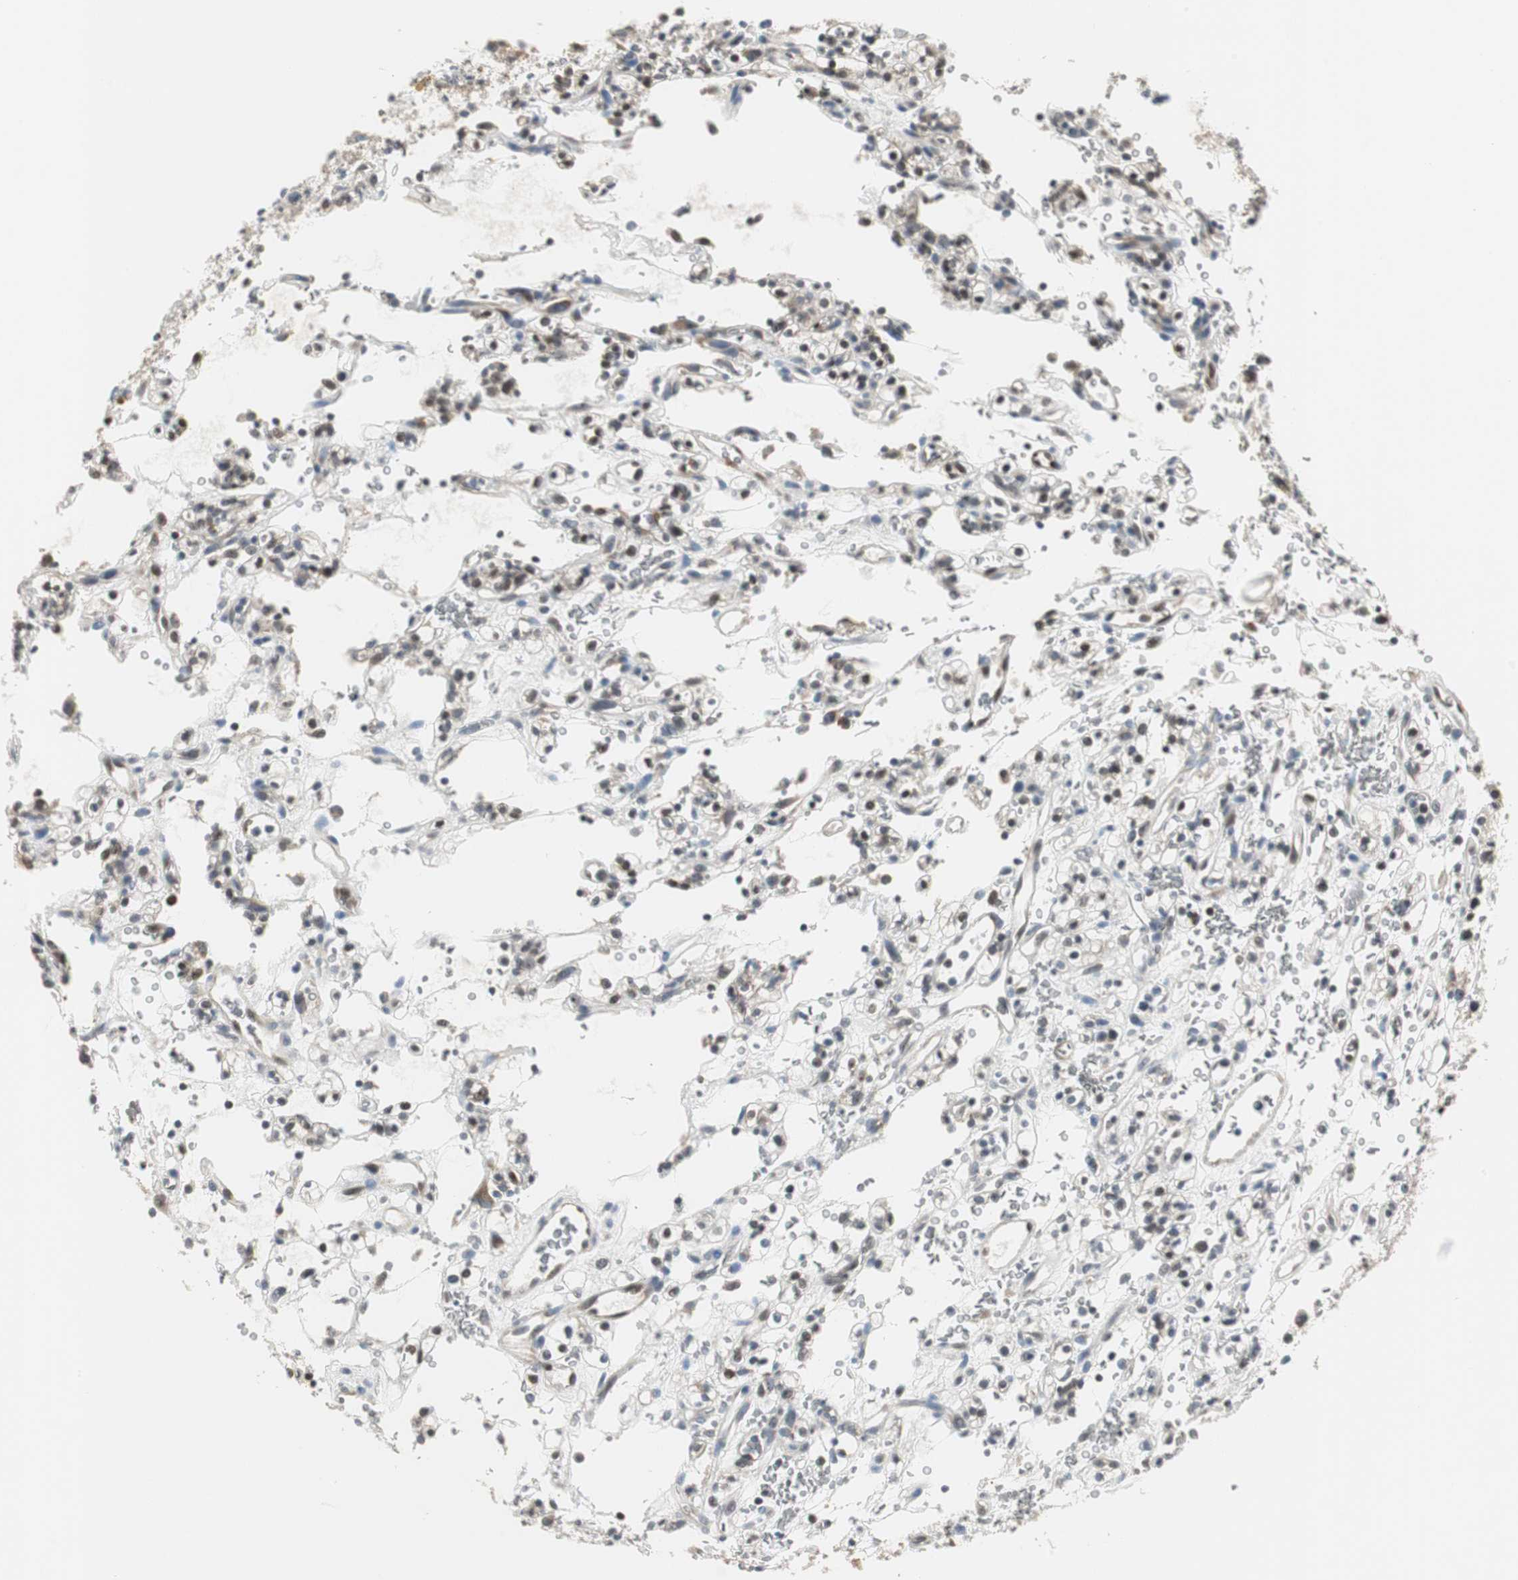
{"staining": {"intensity": "weak", "quantity": "25%-75%", "location": "cytoplasmic/membranous,nuclear"}, "tissue": "renal cancer", "cell_type": "Tumor cells", "image_type": "cancer", "snomed": [{"axis": "morphology", "description": "Normal tissue, NOS"}, {"axis": "morphology", "description": "Adenocarcinoma, NOS"}, {"axis": "topography", "description": "Kidney"}], "caption": "This image demonstrates IHC staining of renal adenocarcinoma, with low weak cytoplasmic/membranous and nuclear staining in approximately 25%-75% of tumor cells.", "gene": "CCT5", "patient": {"sex": "female", "age": 72}}